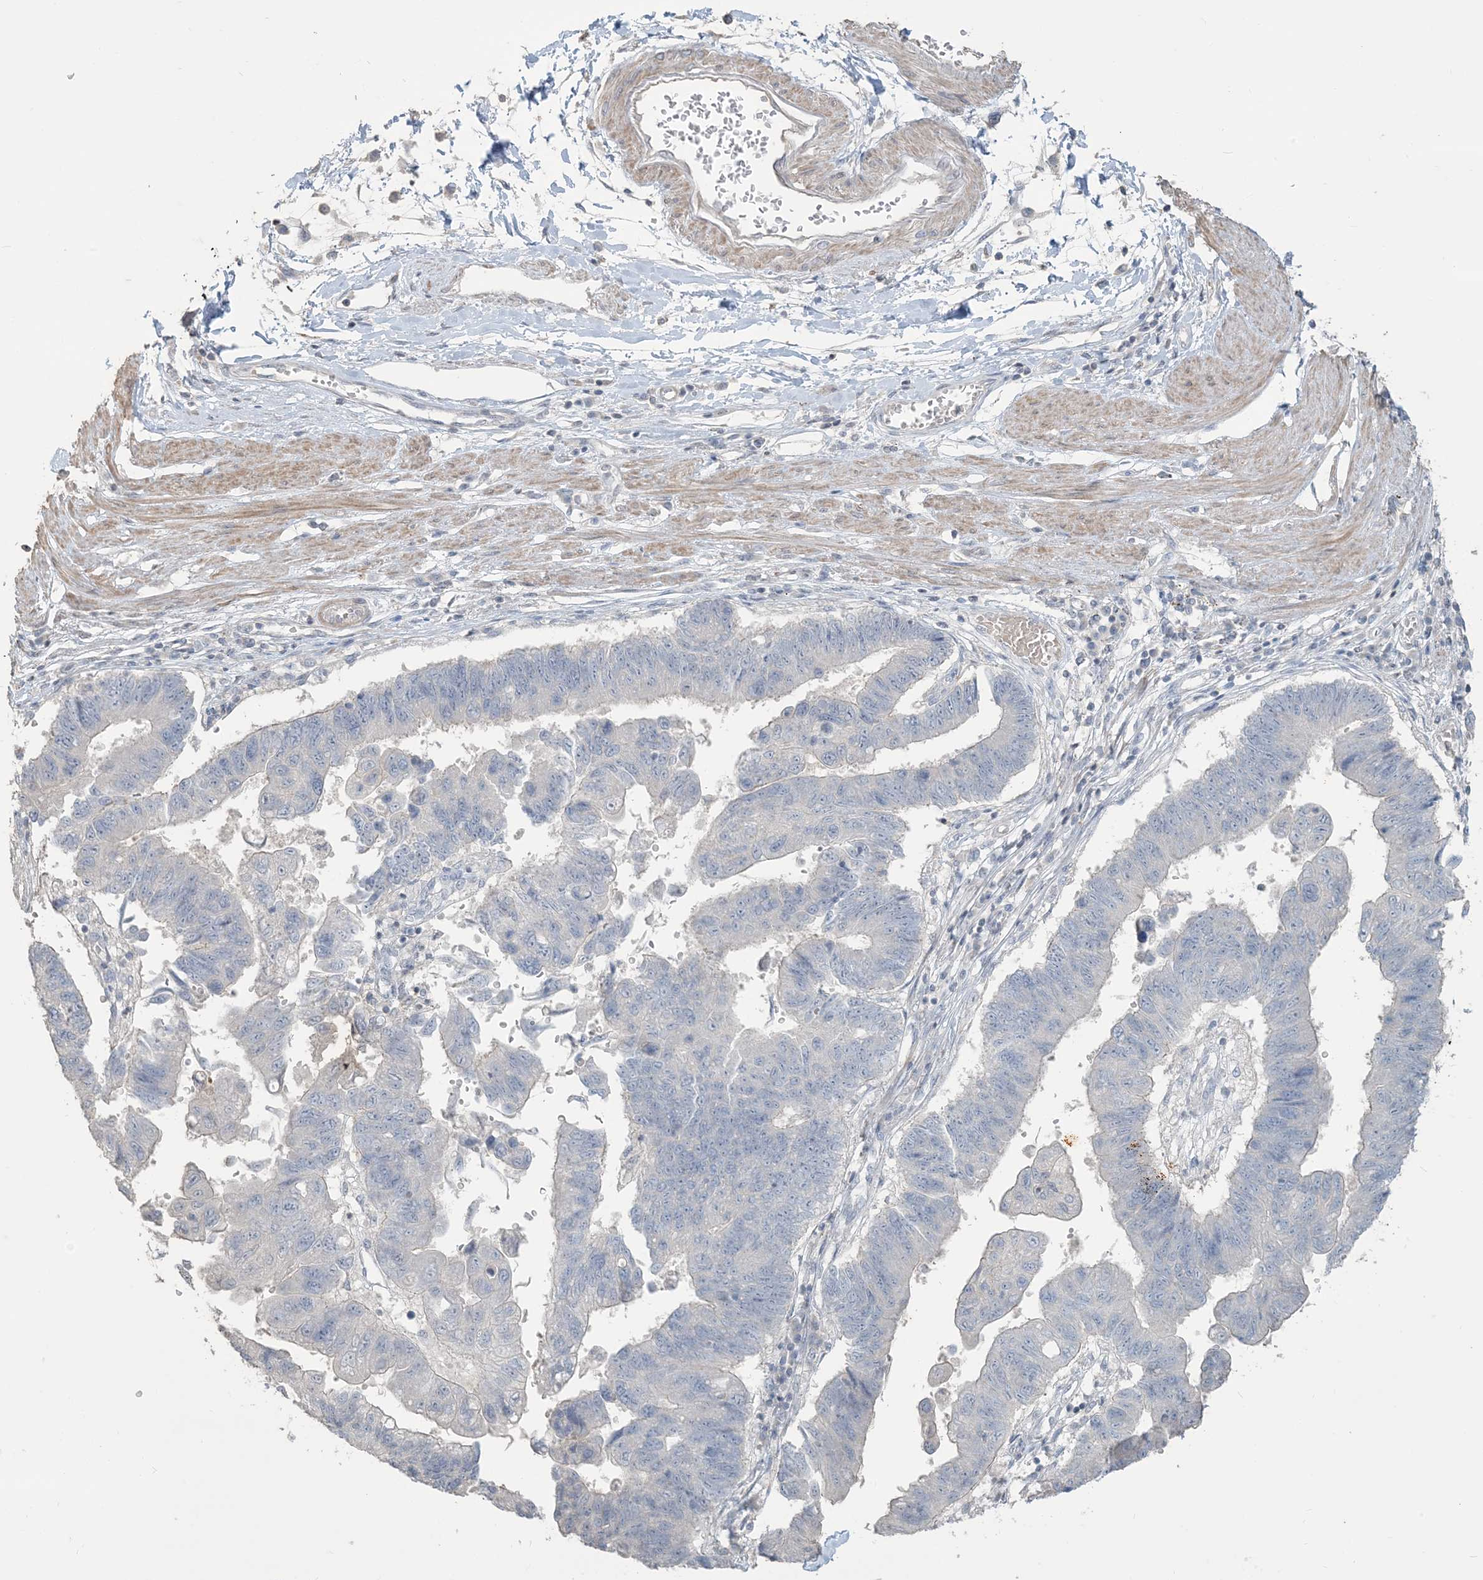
{"staining": {"intensity": "negative", "quantity": "none", "location": "none"}, "tissue": "stomach cancer", "cell_type": "Tumor cells", "image_type": "cancer", "snomed": [{"axis": "morphology", "description": "Adenocarcinoma, NOS"}, {"axis": "topography", "description": "Stomach"}], "caption": "Immunohistochemistry photomicrograph of neoplastic tissue: human adenocarcinoma (stomach) stained with DAB demonstrates no significant protein expression in tumor cells. Nuclei are stained in blue.", "gene": "NPHS2", "patient": {"sex": "male", "age": 59}}